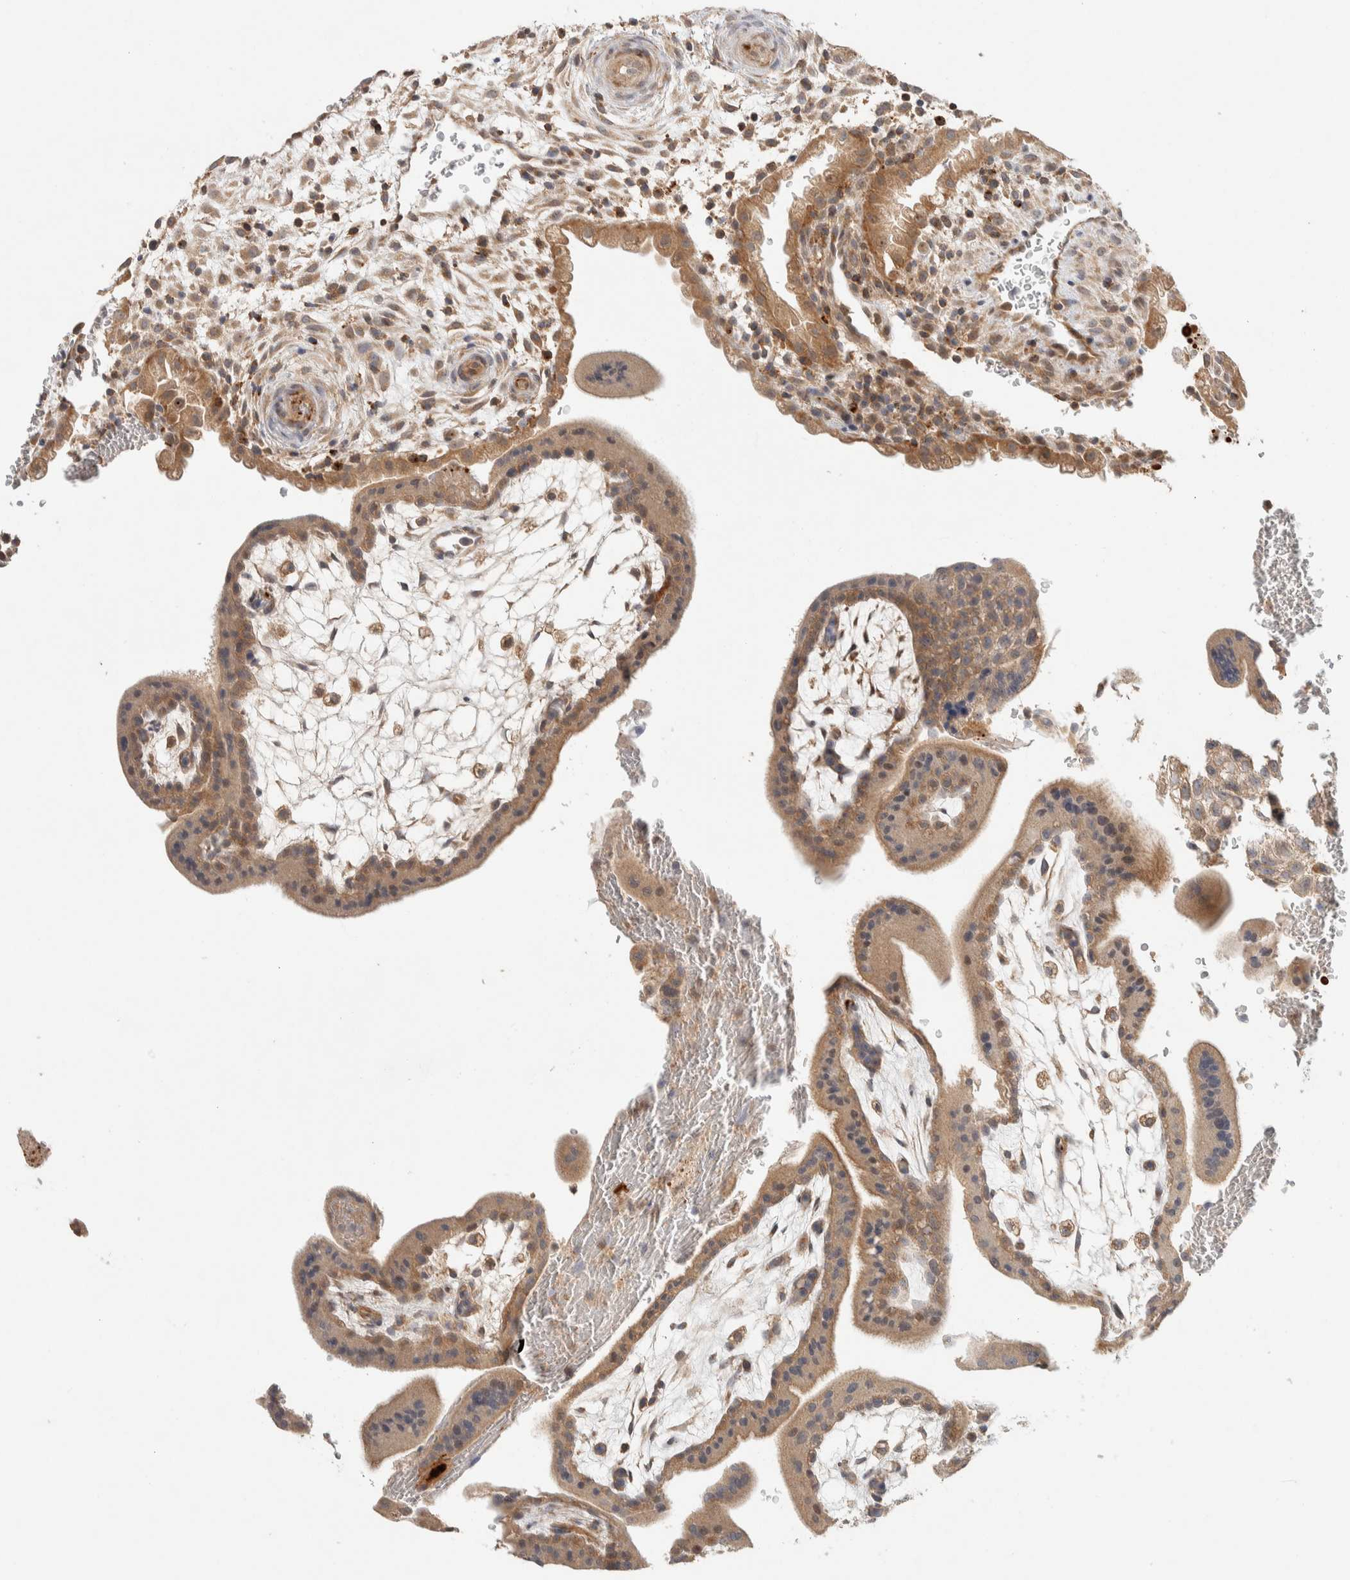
{"staining": {"intensity": "moderate", "quantity": "25%-75%", "location": "cytoplasmic/membranous"}, "tissue": "placenta", "cell_type": "Trophoblastic cells", "image_type": "normal", "snomed": [{"axis": "morphology", "description": "Normal tissue, NOS"}, {"axis": "topography", "description": "Placenta"}], "caption": "A photomicrograph of human placenta stained for a protein displays moderate cytoplasmic/membranous brown staining in trophoblastic cells. Immunohistochemistry (ihc) stains the protein in brown and the nuclei are stained blue.", "gene": "KIF9", "patient": {"sex": "female", "age": 35}}